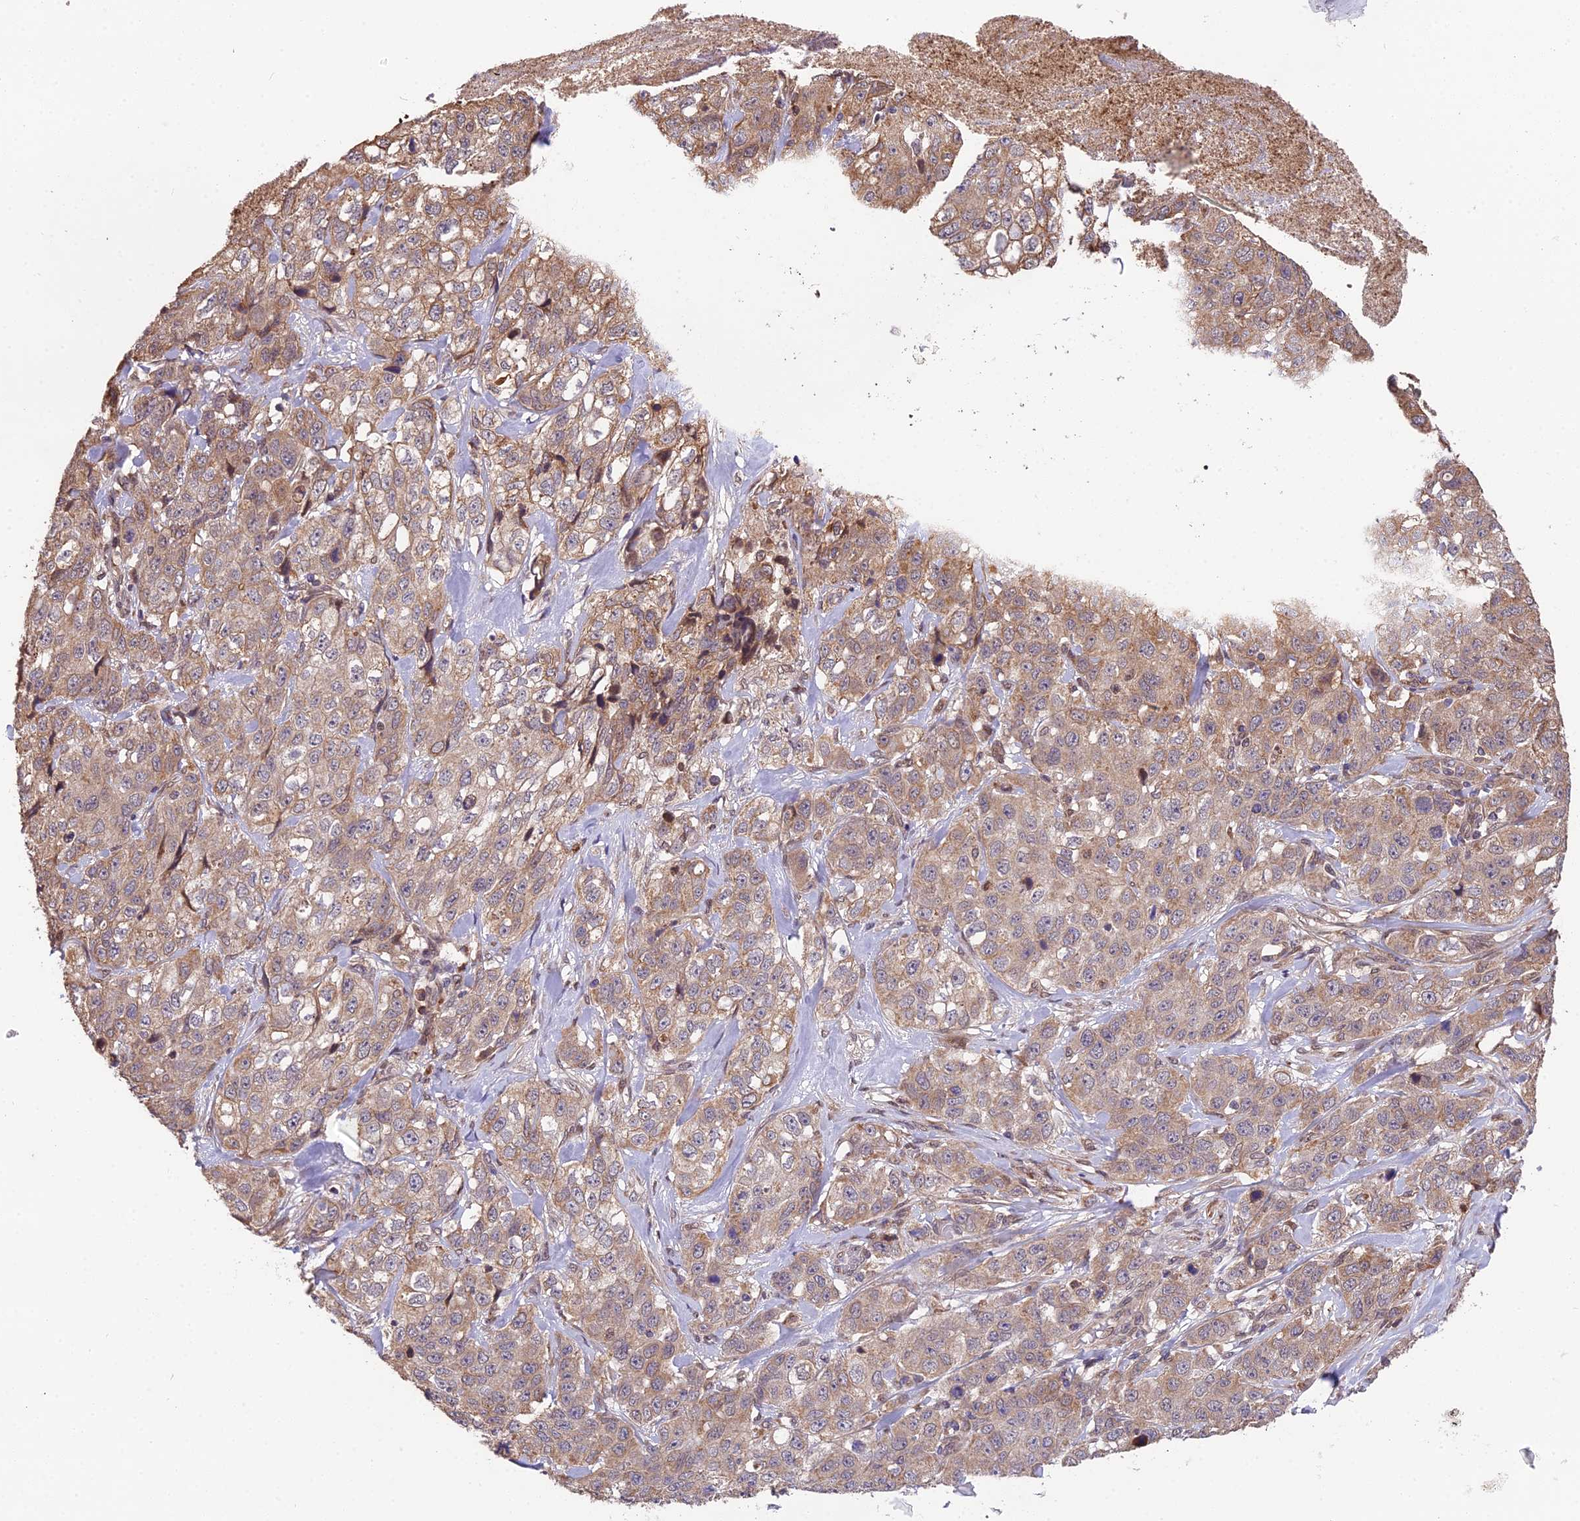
{"staining": {"intensity": "moderate", "quantity": ">75%", "location": "cytoplasmic/membranous"}, "tissue": "stomach cancer", "cell_type": "Tumor cells", "image_type": "cancer", "snomed": [{"axis": "morphology", "description": "Adenocarcinoma, NOS"}, {"axis": "topography", "description": "Stomach"}], "caption": "High-magnification brightfield microscopy of stomach cancer (adenocarcinoma) stained with DAB (3,3'-diaminobenzidine) (brown) and counterstained with hematoxylin (blue). tumor cells exhibit moderate cytoplasmic/membranous positivity is present in approximately>75% of cells.", "gene": "CYP2R1", "patient": {"sex": "male", "age": 48}}